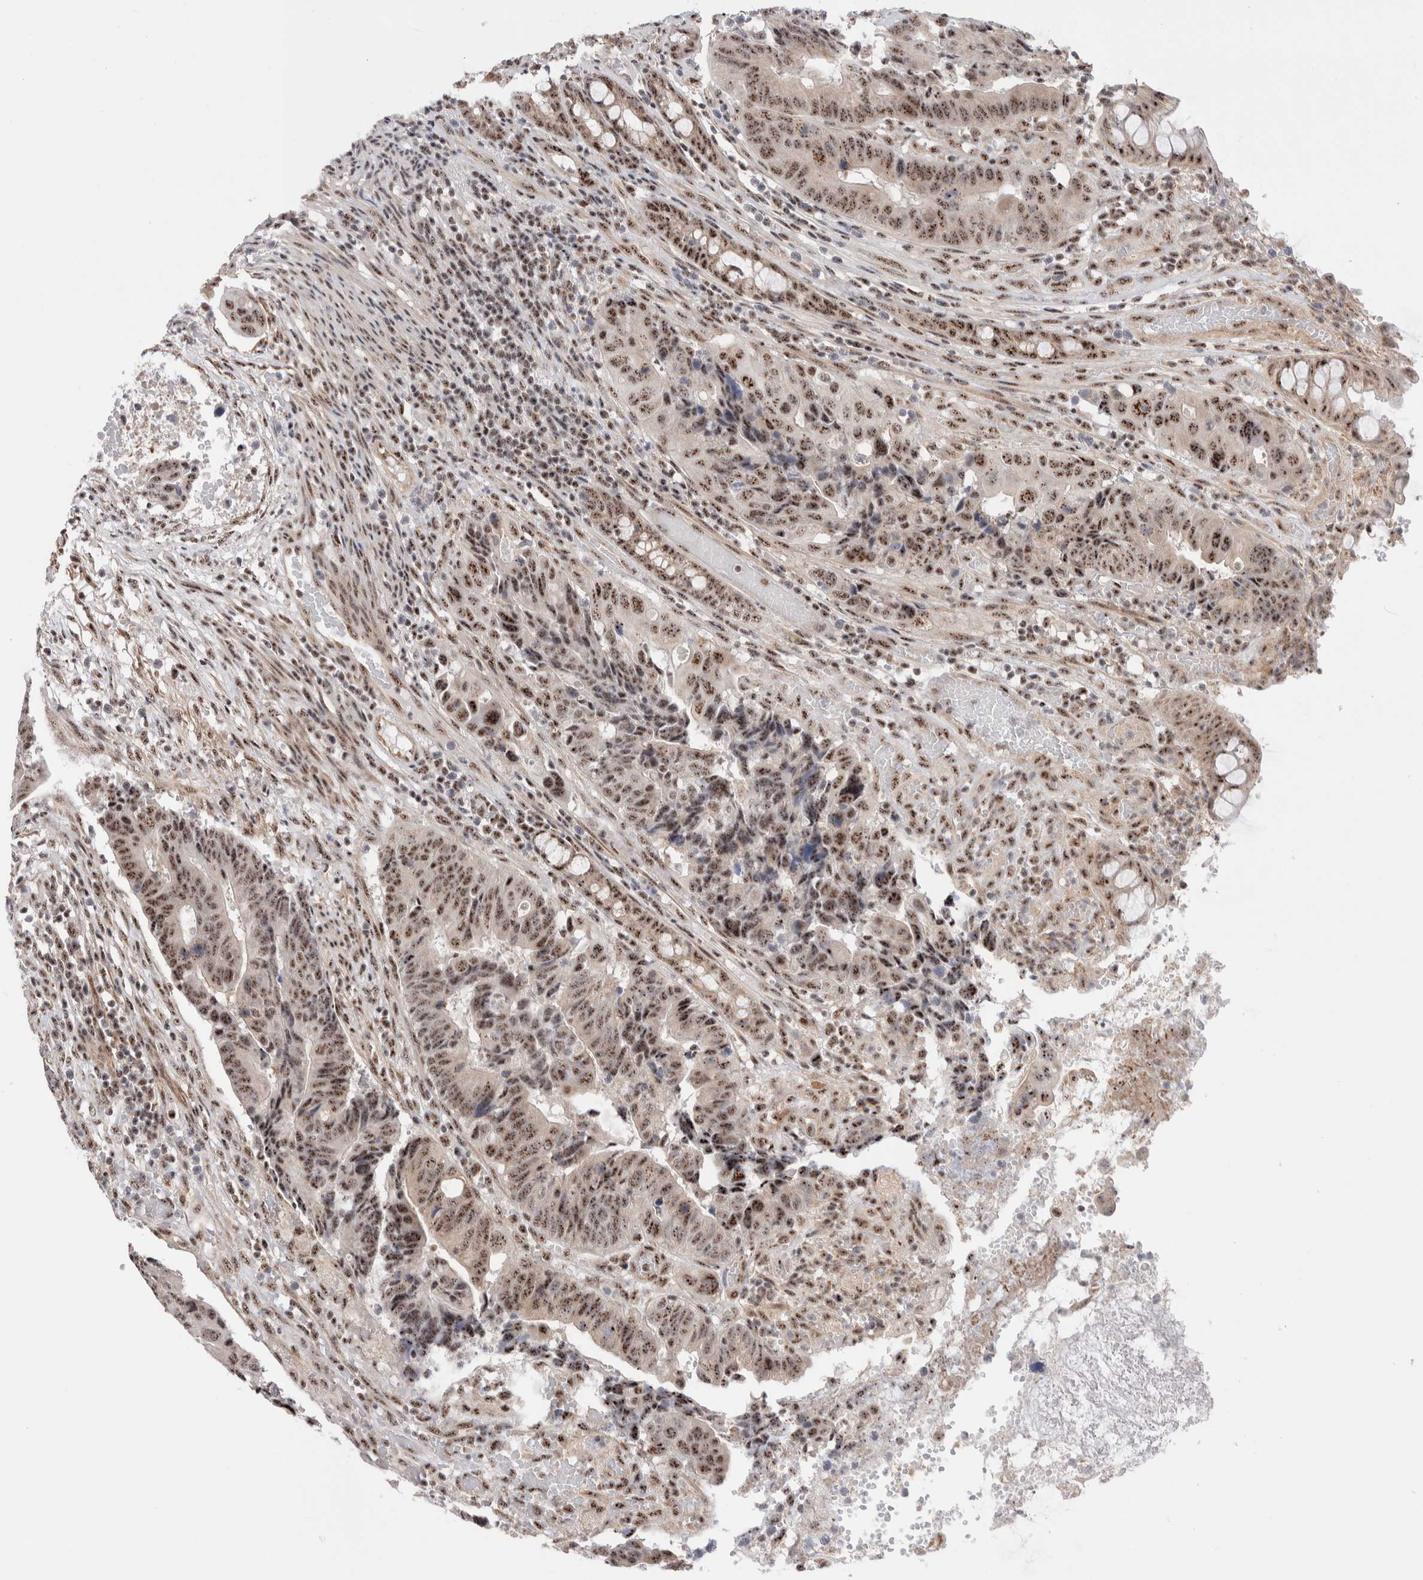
{"staining": {"intensity": "moderate", "quantity": ">75%", "location": "cytoplasmic/membranous,nuclear"}, "tissue": "colorectal cancer", "cell_type": "Tumor cells", "image_type": "cancer", "snomed": [{"axis": "morphology", "description": "Adenocarcinoma, NOS"}, {"axis": "topography", "description": "Colon"}], "caption": "Immunohistochemical staining of adenocarcinoma (colorectal) shows moderate cytoplasmic/membranous and nuclear protein expression in about >75% of tumor cells.", "gene": "ZNF695", "patient": {"sex": "female", "age": 57}}